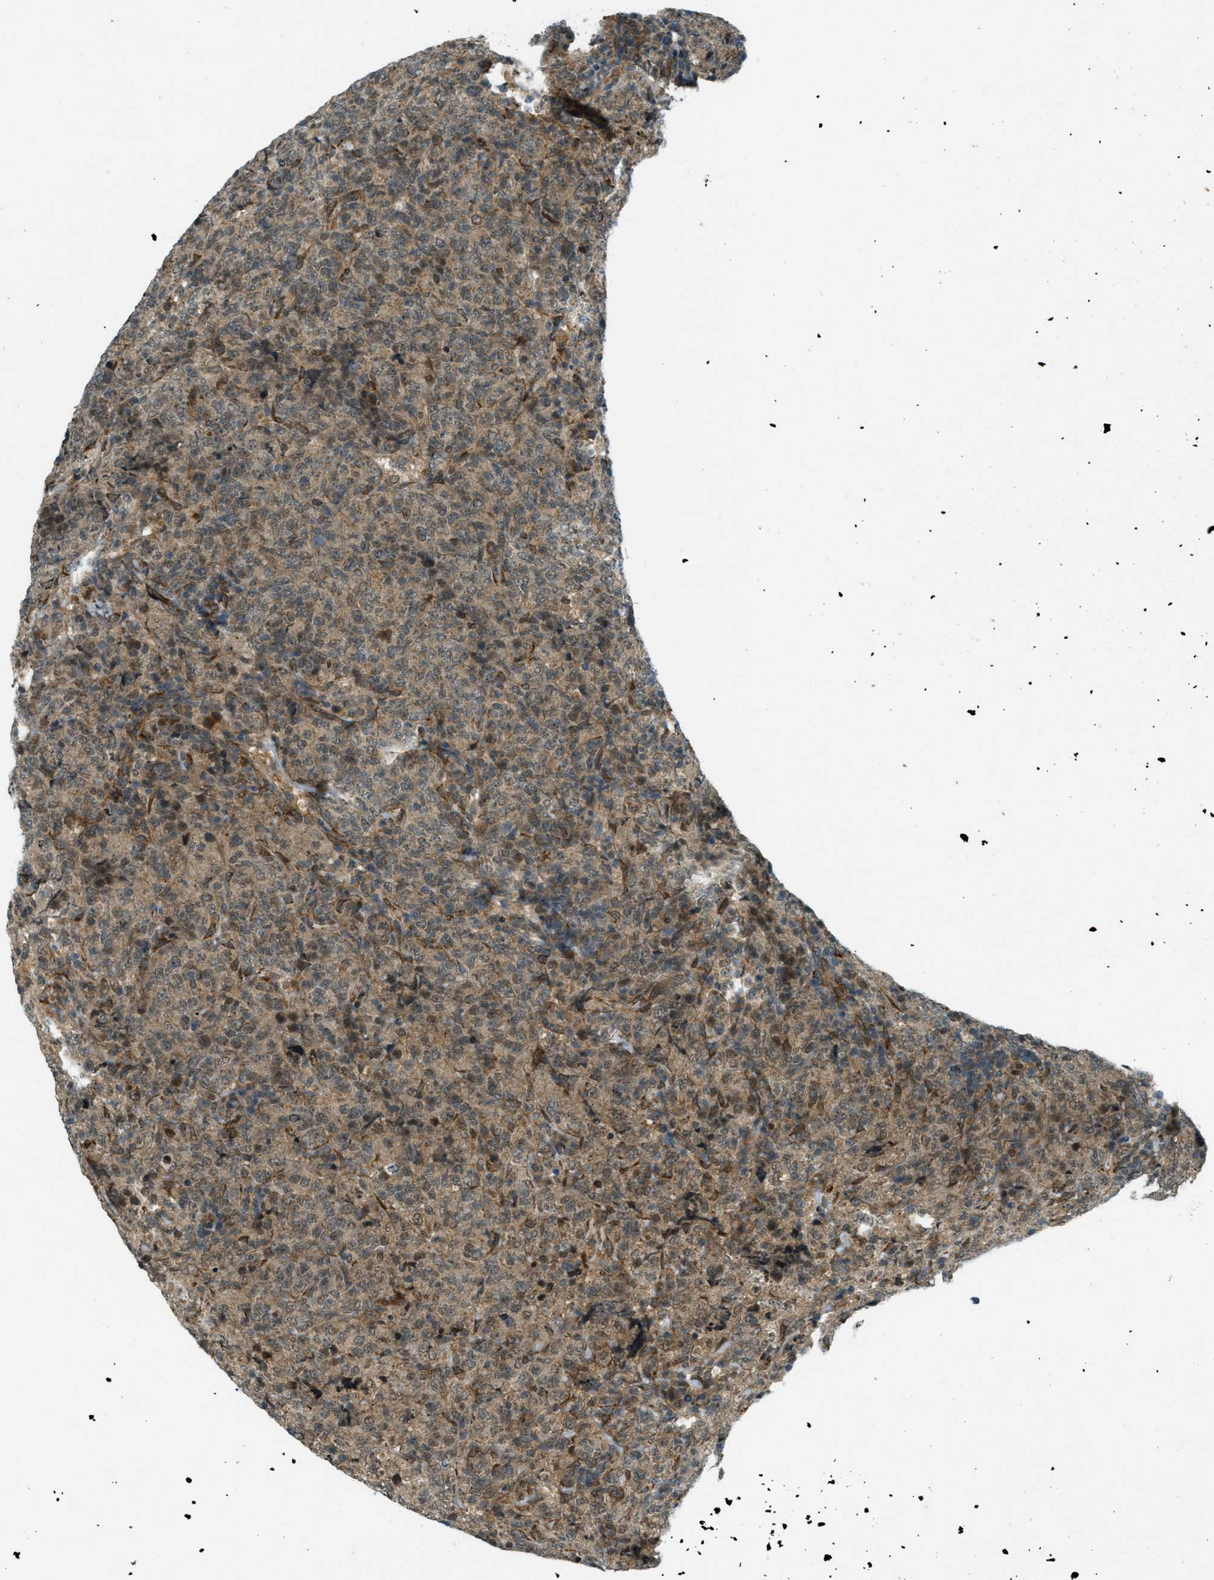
{"staining": {"intensity": "weak", "quantity": ">75%", "location": "cytoplasmic/membranous"}, "tissue": "lymphoma", "cell_type": "Tumor cells", "image_type": "cancer", "snomed": [{"axis": "morphology", "description": "Malignant lymphoma, non-Hodgkin's type, High grade"}, {"axis": "topography", "description": "Tonsil"}], "caption": "Protein analysis of malignant lymphoma, non-Hodgkin's type (high-grade) tissue displays weak cytoplasmic/membranous staining in approximately >75% of tumor cells.", "gene": "EIF2AK3", "patient": {"sex": "female", "age": 36}}